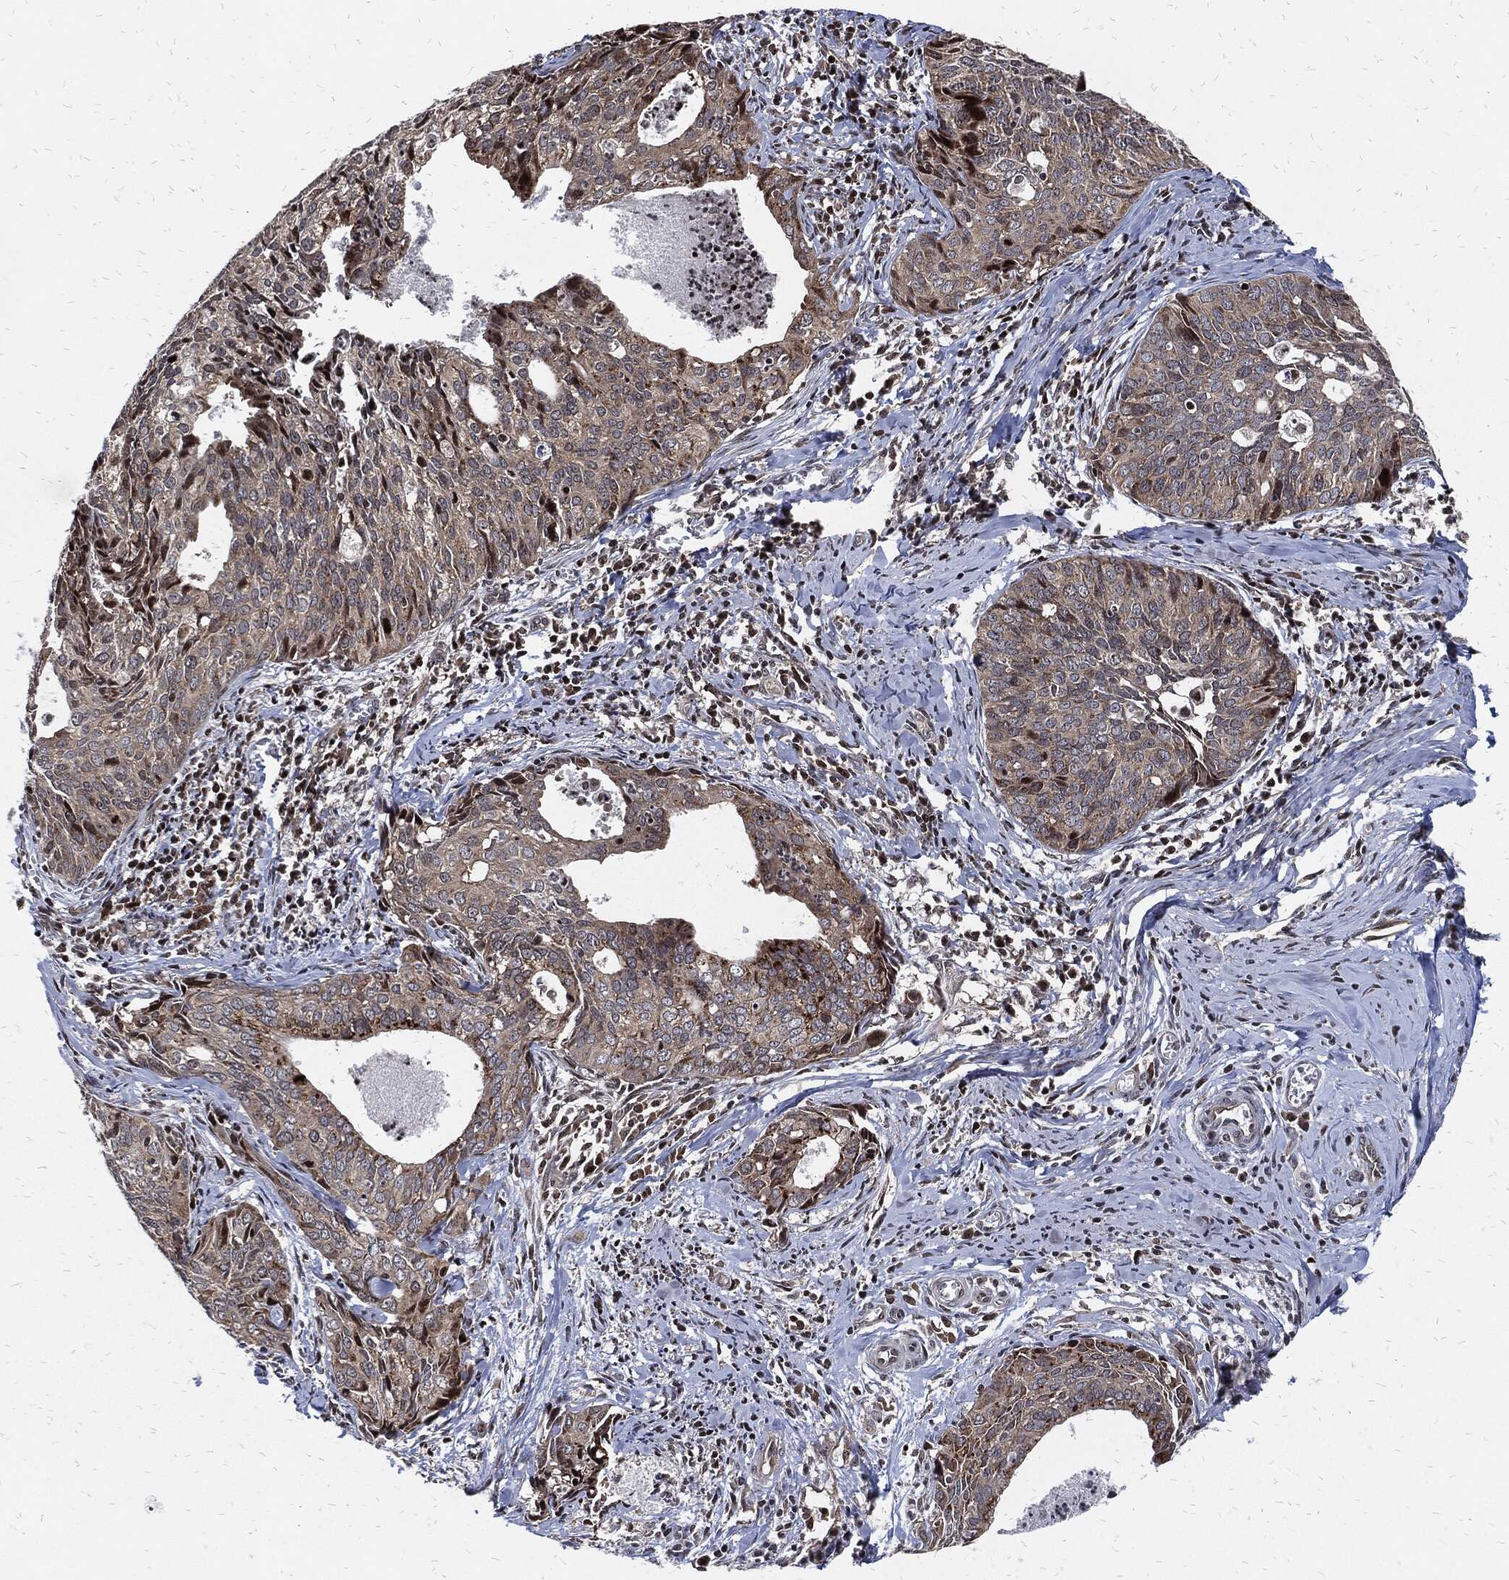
{"staining": {"intensity": "negative", "quantity": "none", "location": "none"}, "tissue": "cervical cancer", "cell_type": "Tumor cells", "image_type": "cancer", "snomed": [{"axis": "morphology", "description": "Squamous cell carcinoma, NOS"}, {"axis": "topography", "description": "Cervix"}], "caption": "Immunohistochemistry (IHC) histopathology image of human cervical cancer stained for a protein (brown), which reveals no staining in tumor cells.", "gene": "ZNF775", "patient": {"sex": "female", "age": 29}}